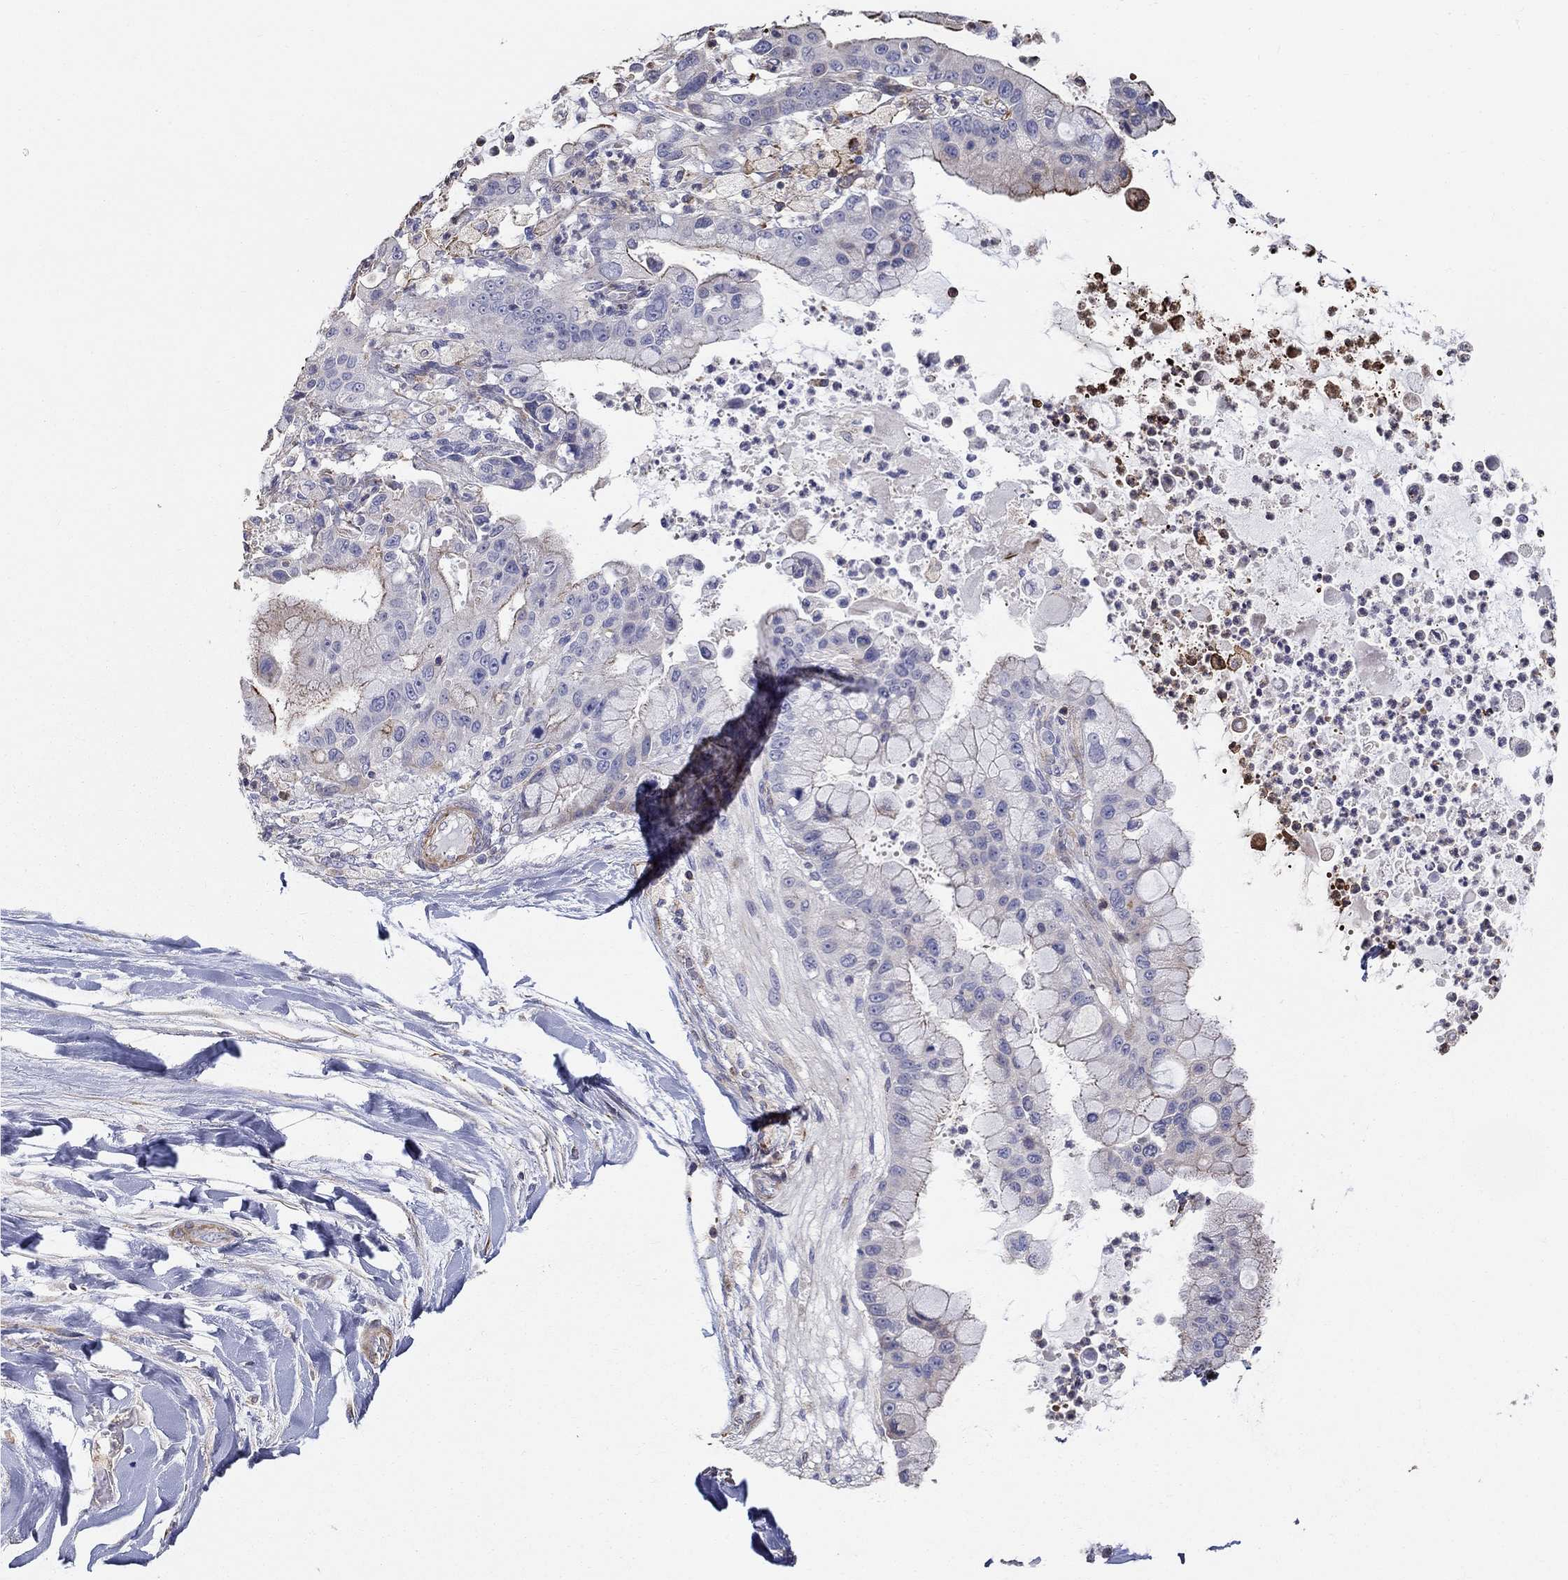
{"staining": {"intensity": "weak", "quantity": "<25%", "location": "cytoplasmic/membranous"}, "tissue": "liver cancer", "cell_type": "Tumor cells", "image_type": "cancer", "snomed": [{"axis": "morphology", "description": "Cholangiocarcinoma"}, {"axis": "topography", "description": "Liver"}], "caption": "Immunohistochemistry (IHC) micrograph of human liver cholangiocarcinoma stained for a protein (brown), which shows no staining in tumor cells.", "gene": "NPHP1", "patient": {"sex": "female", "age": 54}}